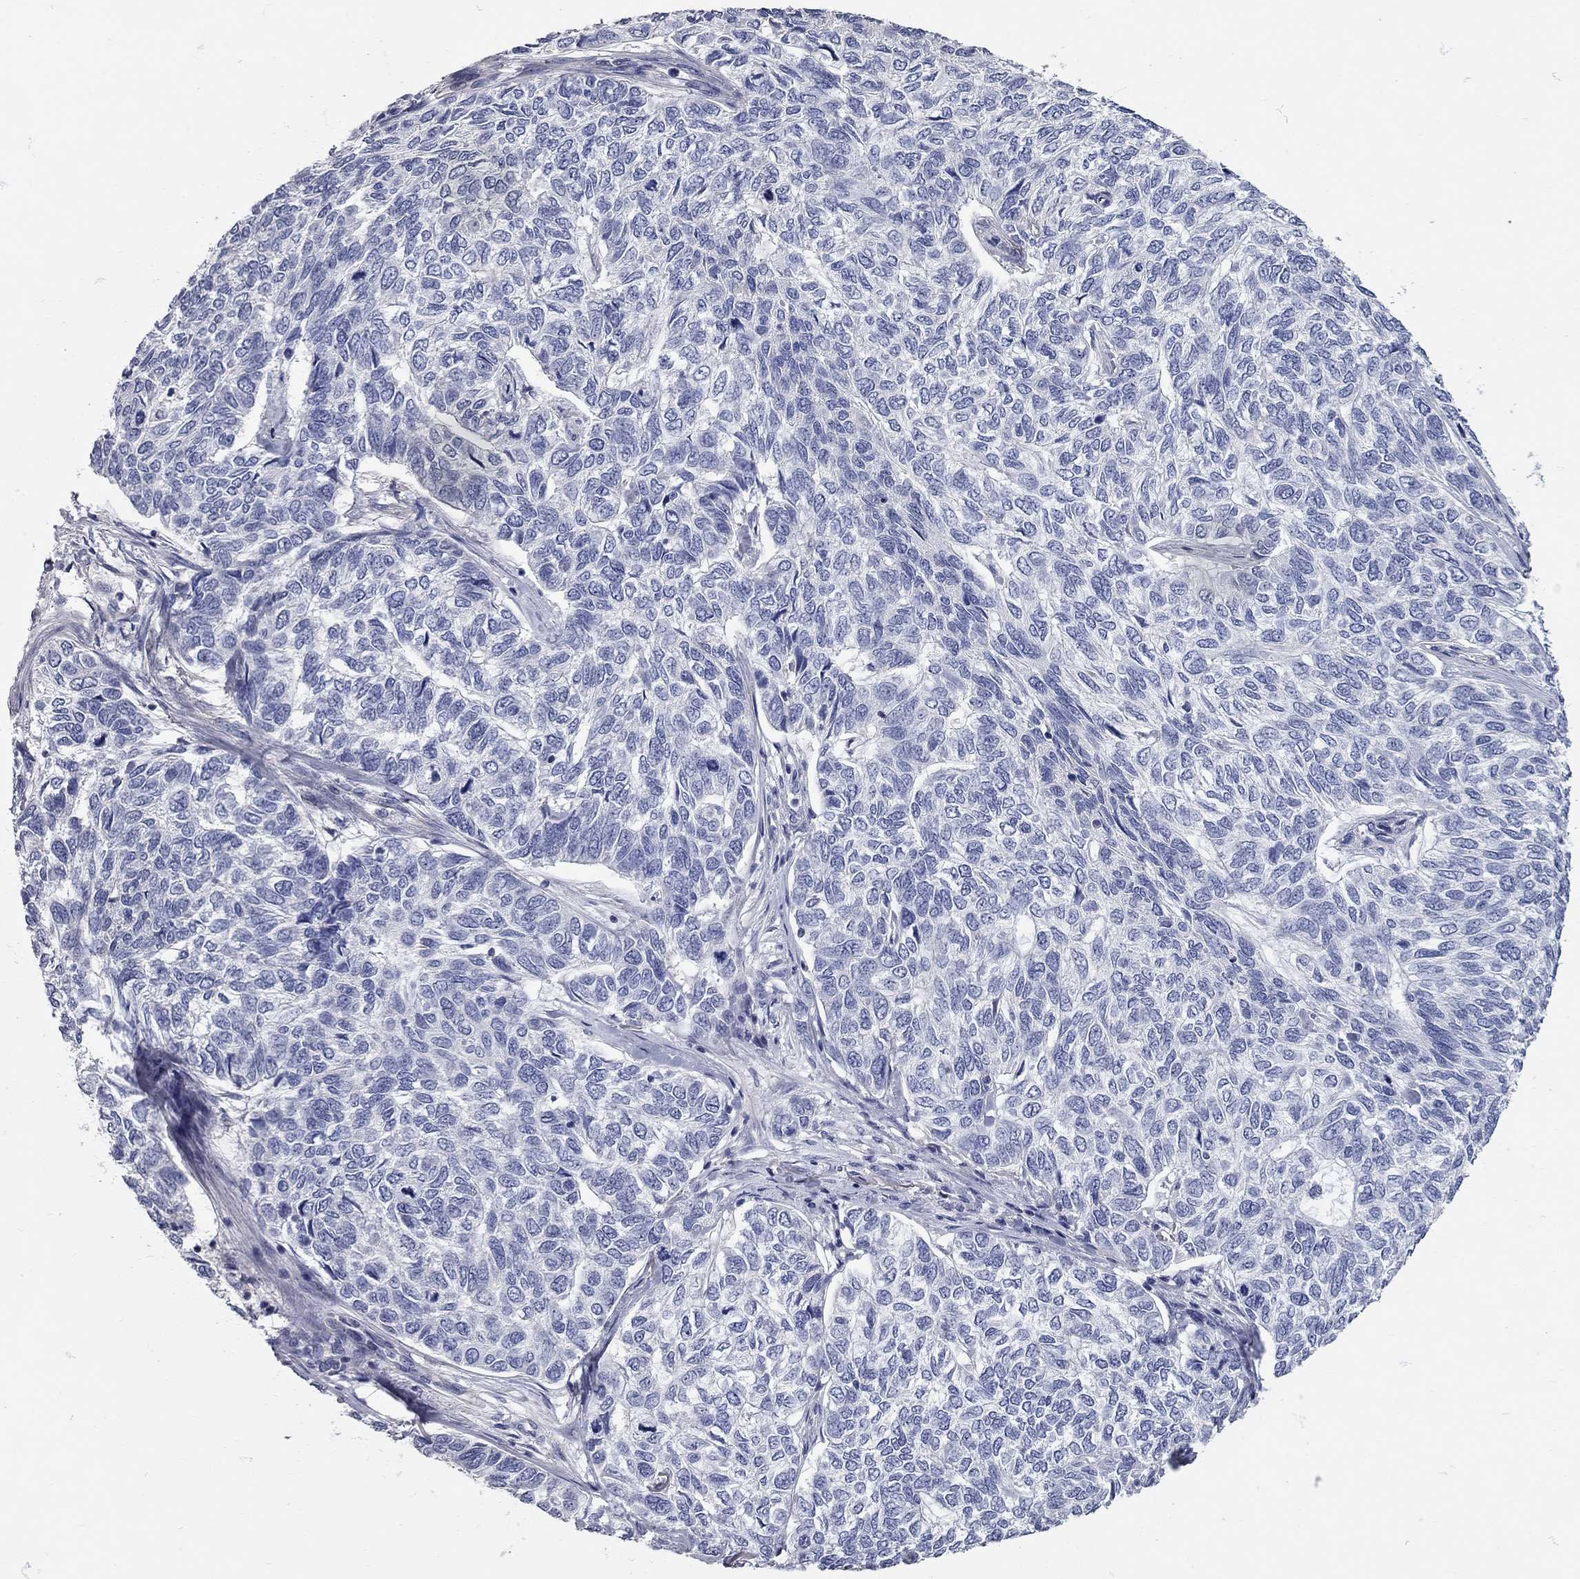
{"staining": {"intensity": "negative", "quantity": "none", "location": "none"}, "tissue": "skin cancer", "cell_type": "Tumor cells", "image_type": "cancer", "snomed": [{"axis": "morphology", "description": "Basal cell carcinoma"}, {"axis": "topography", "description": "Skin"}], "caption": "There is no significant positivity in tumor cells of skin basal cell carcinoma. (DAB (3,3'-diaminobenzidine) immunohistochemistry visualized using brightfield microscopy, high magnification).", "gene": "C10orf90", "patient": {"sex": "female", "age": 65}}